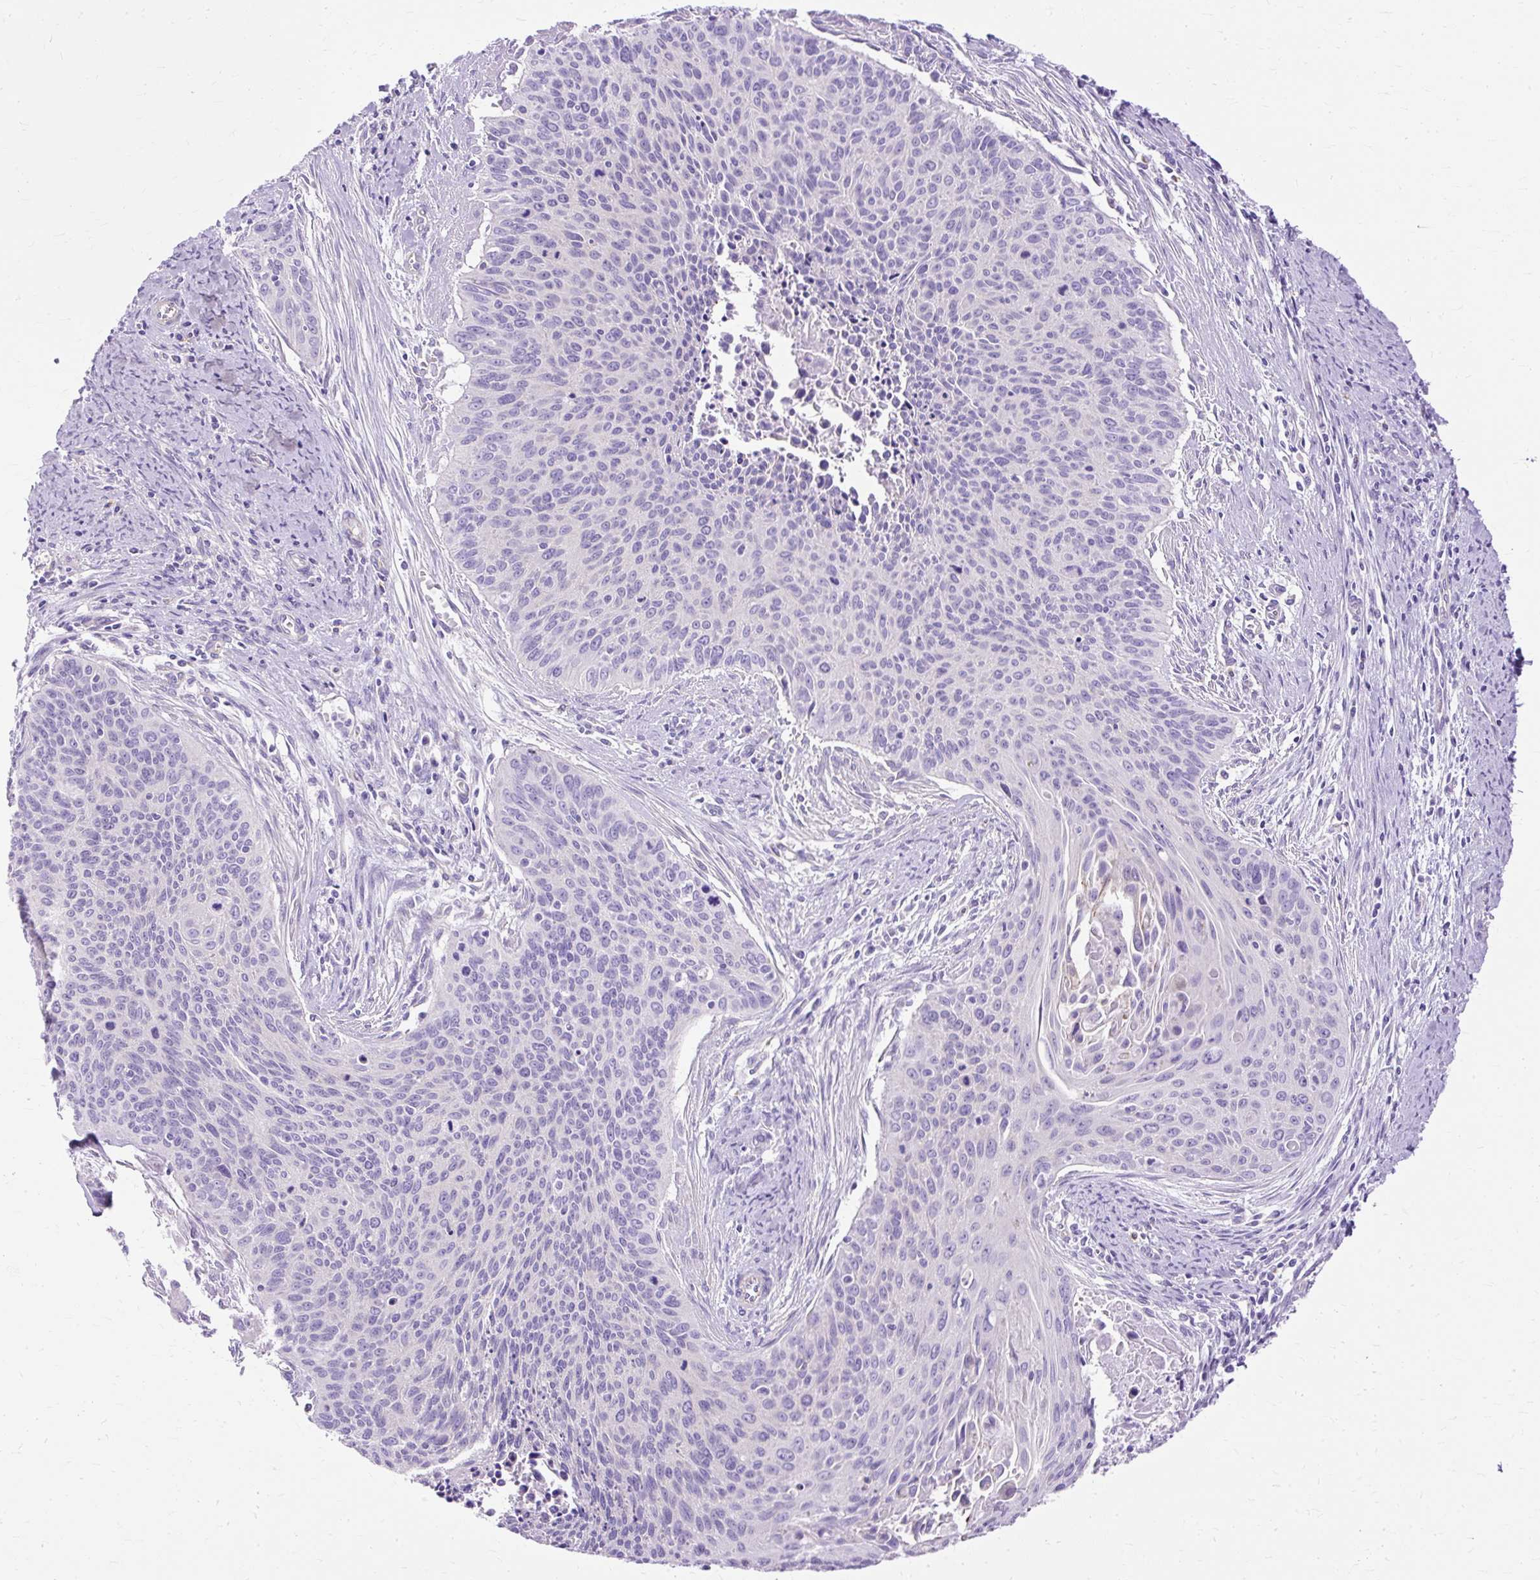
{"staining": {"intensity": "negative", "quantity": "none", "location": "none"}, "tissue": "cervical cancer", "cell_type": "Tumor cells", "image_type": "cancer", "snomed": [{"axis": "morphology", "description": "Squamous cell carcinoma, NOS"}, {"axis": "topography", "description": "Cervix"}], "caption": "Histopathology image shows no significant protein positivity in tumor cells of squamous cell carcinoma (cervical).", "gene": "MYO6", "patient": {"sex": "female", "age": 55}}